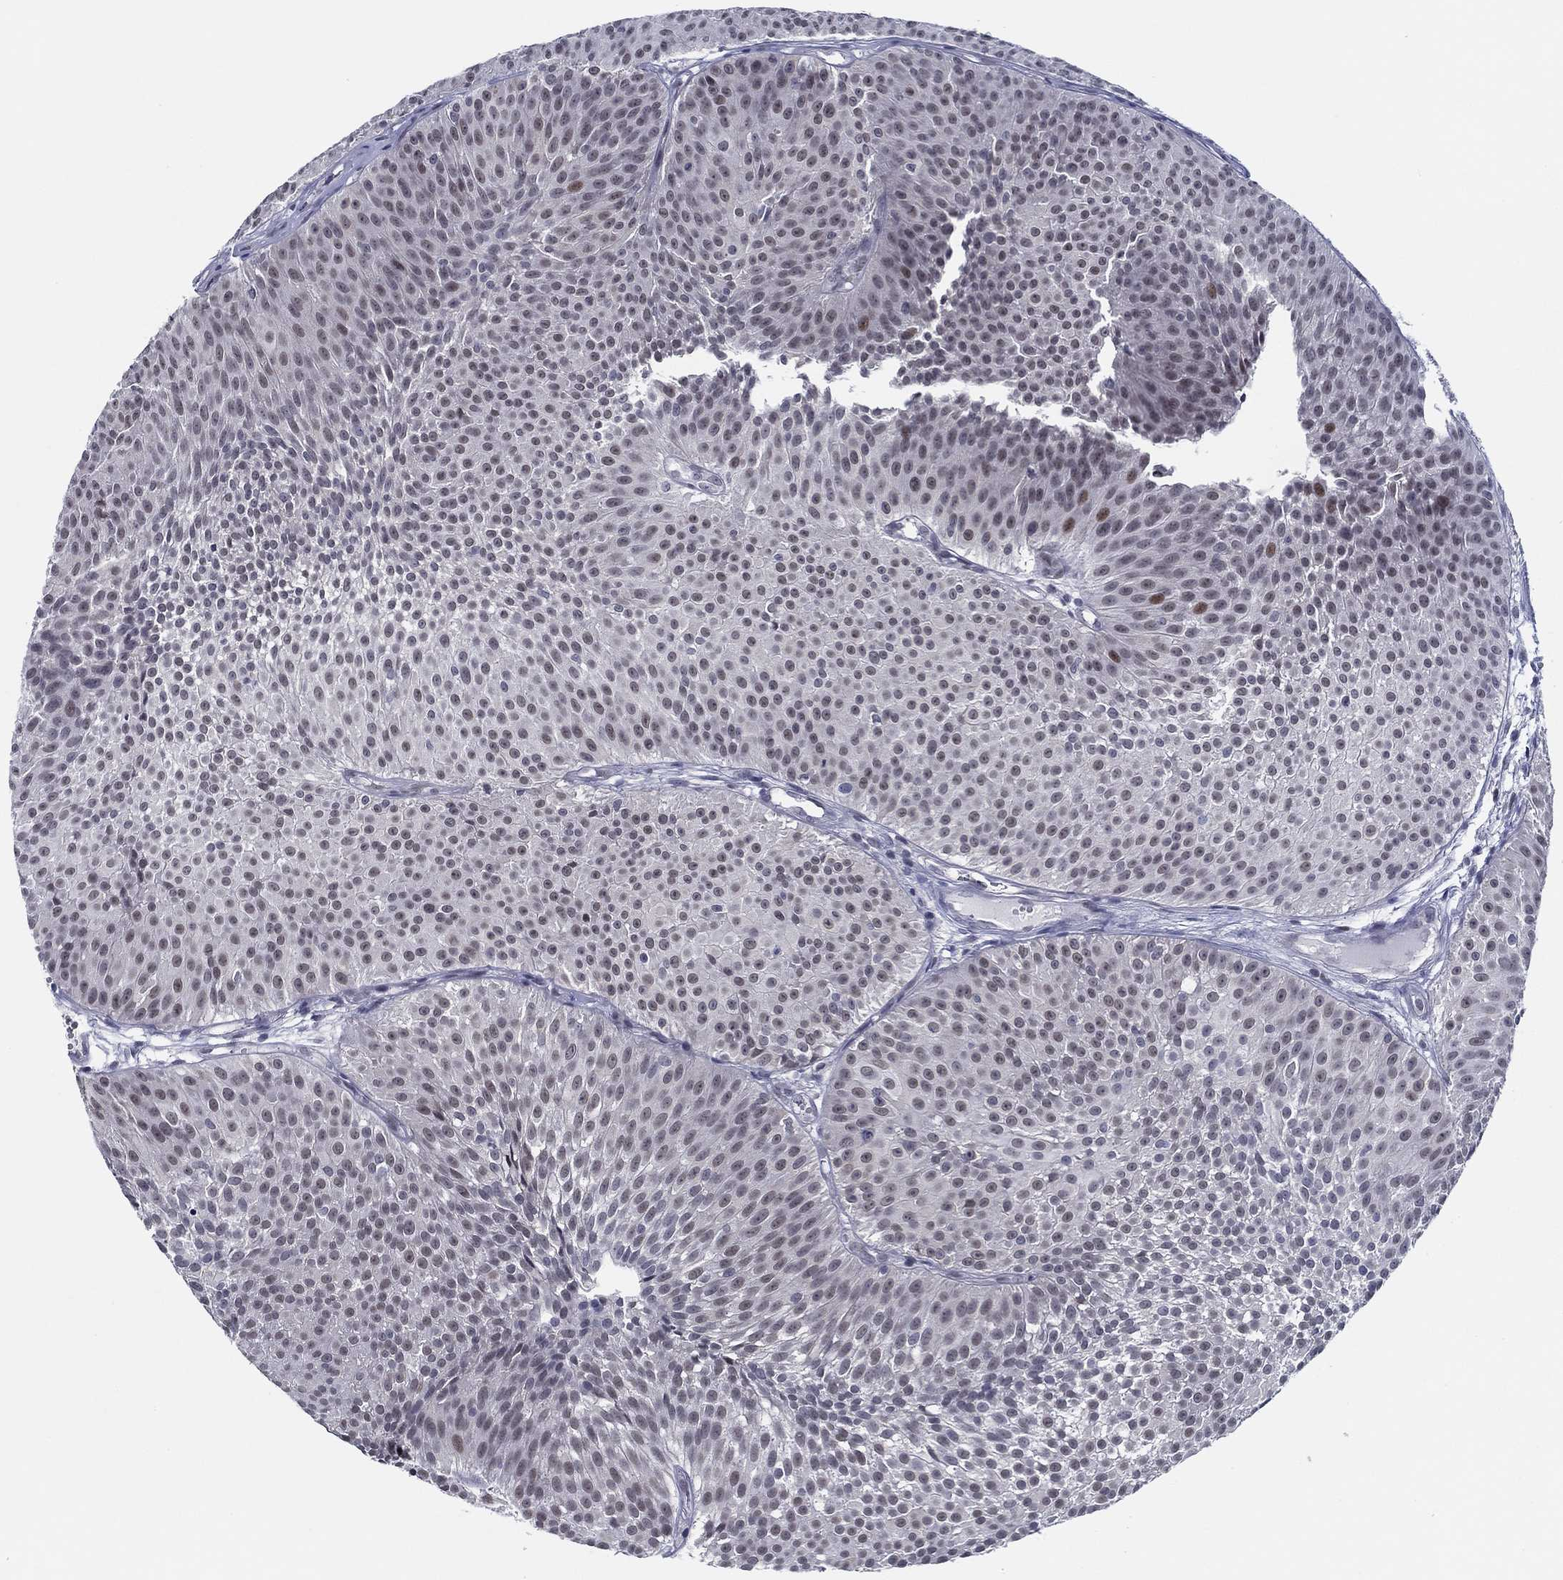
{"staining": {"intensity": "moderate", "quantity": "<25%", "location": "nuclear"}, "tissue": "urothelial cancer", "cell_type": "Tumor cells", "image_type": "cancer", "snomed": [{"axis": "morphology", "description": "Urothelial carcinoma, Low grade"}, {"axis": "topography", "description": "Urinary bladder"}], "caption": "A histopathology image showing moderate nuclear positivity in approximately <25% of tumor cells in urothelial cancer, as visualized by brown immunohistochemical staining.", "gene": "SLC34A1", "patient": {"sex": "male", "age": 63}}